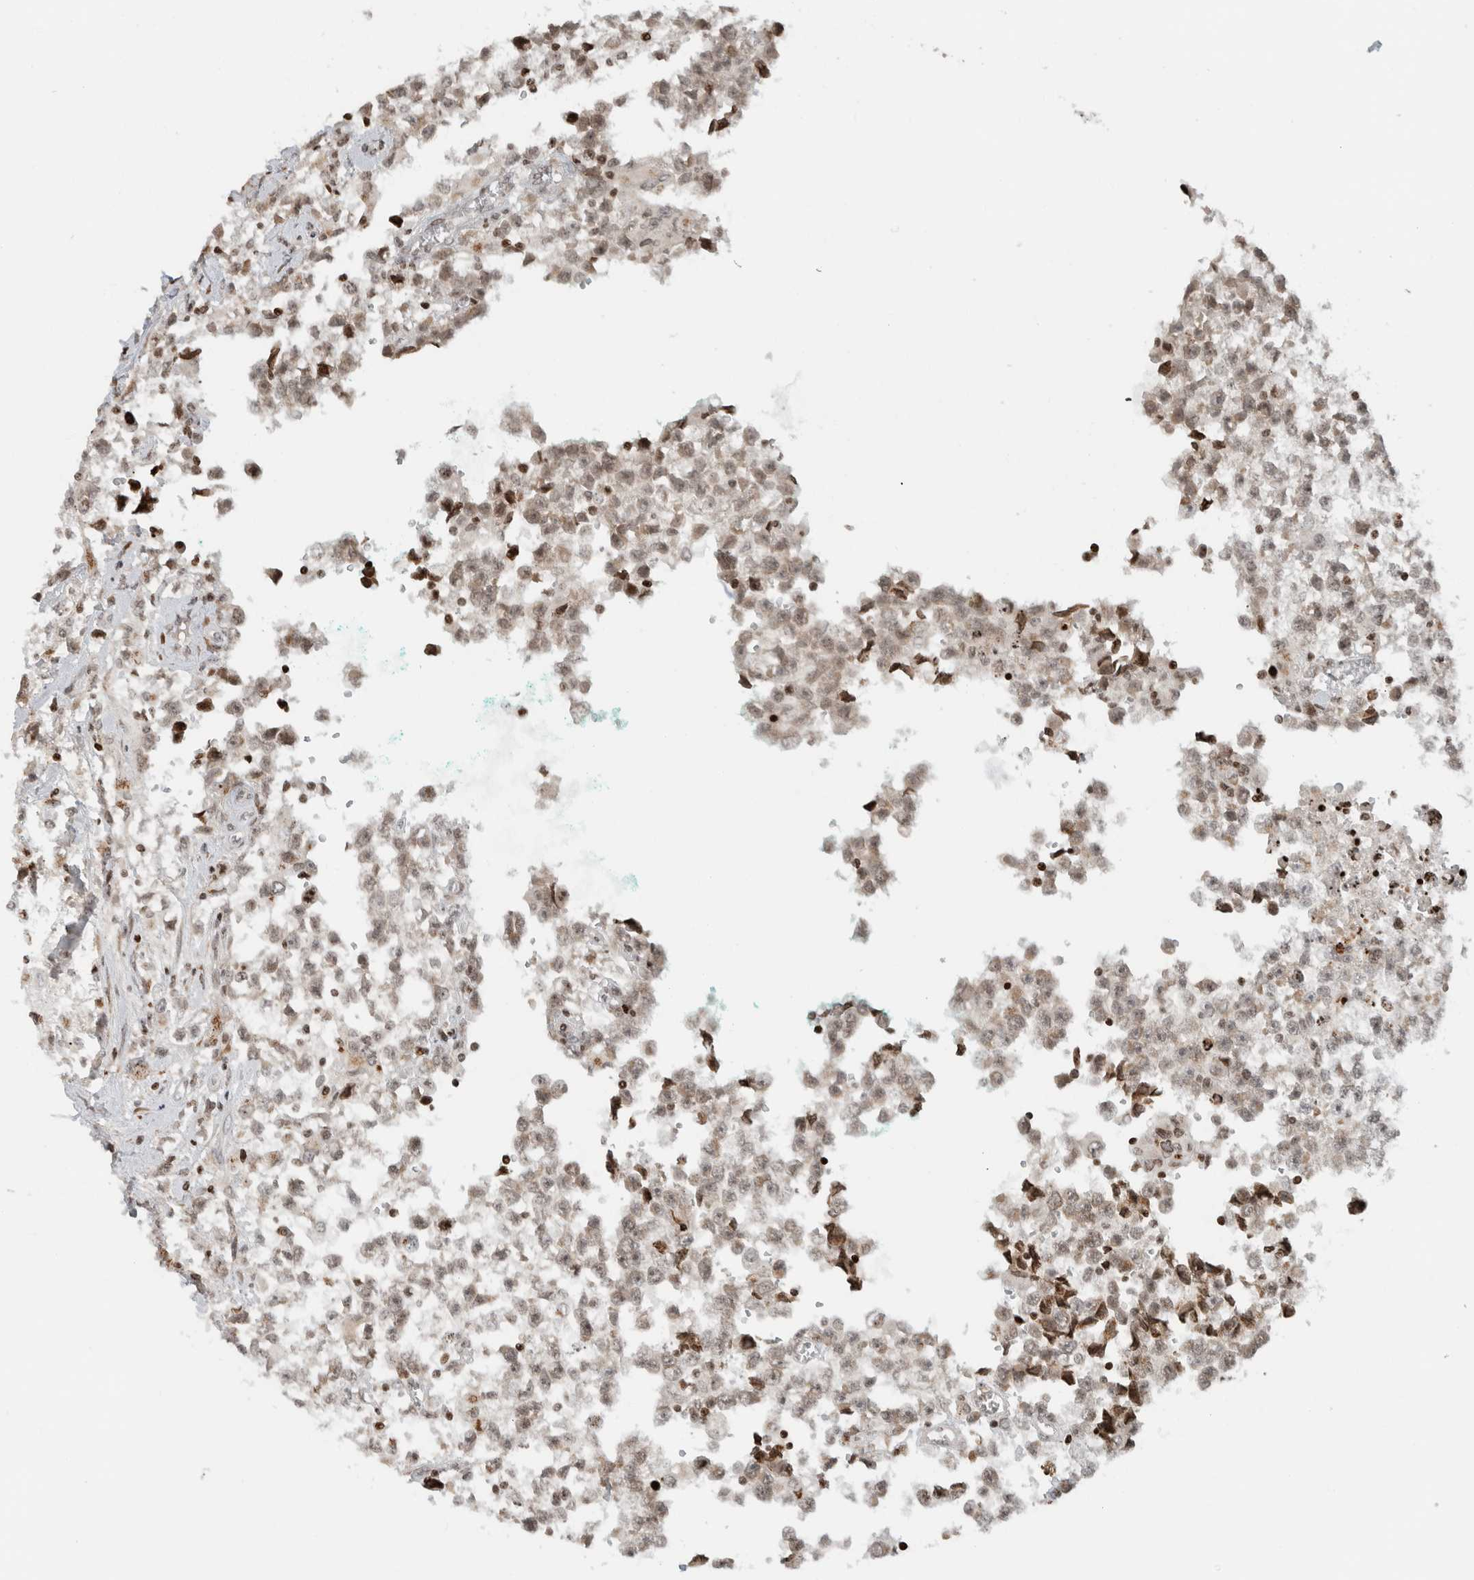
{"staining": {"intensity": "weak", "quantity": "25%-75%", "location": "cytoplasmic/membranous,nuclear"}, "tissue": "testis cancer", "cell_type": "Tumor cells", "image_type": "cancer", "snomed": [{"axis": "morphology", "description": "Seminoma, NOS"}, {"axis": "morphology", "description": "Carcinoma, Embryonal, NOS"}, {"axis": "topography", "description": "Testis"}], "caption": "Protein staining of testis cancer tissue demonstrates weak cytoplasmic/membranous and nuclear positivity in approximately 25%-75% of tumor cells. (DAB (3,3'-diaminobenzidine) IHC, brown staining for protein, blue staining for nuclei).", "gene": "GINS4", "patient": {"sex": "male", "age": 51}}